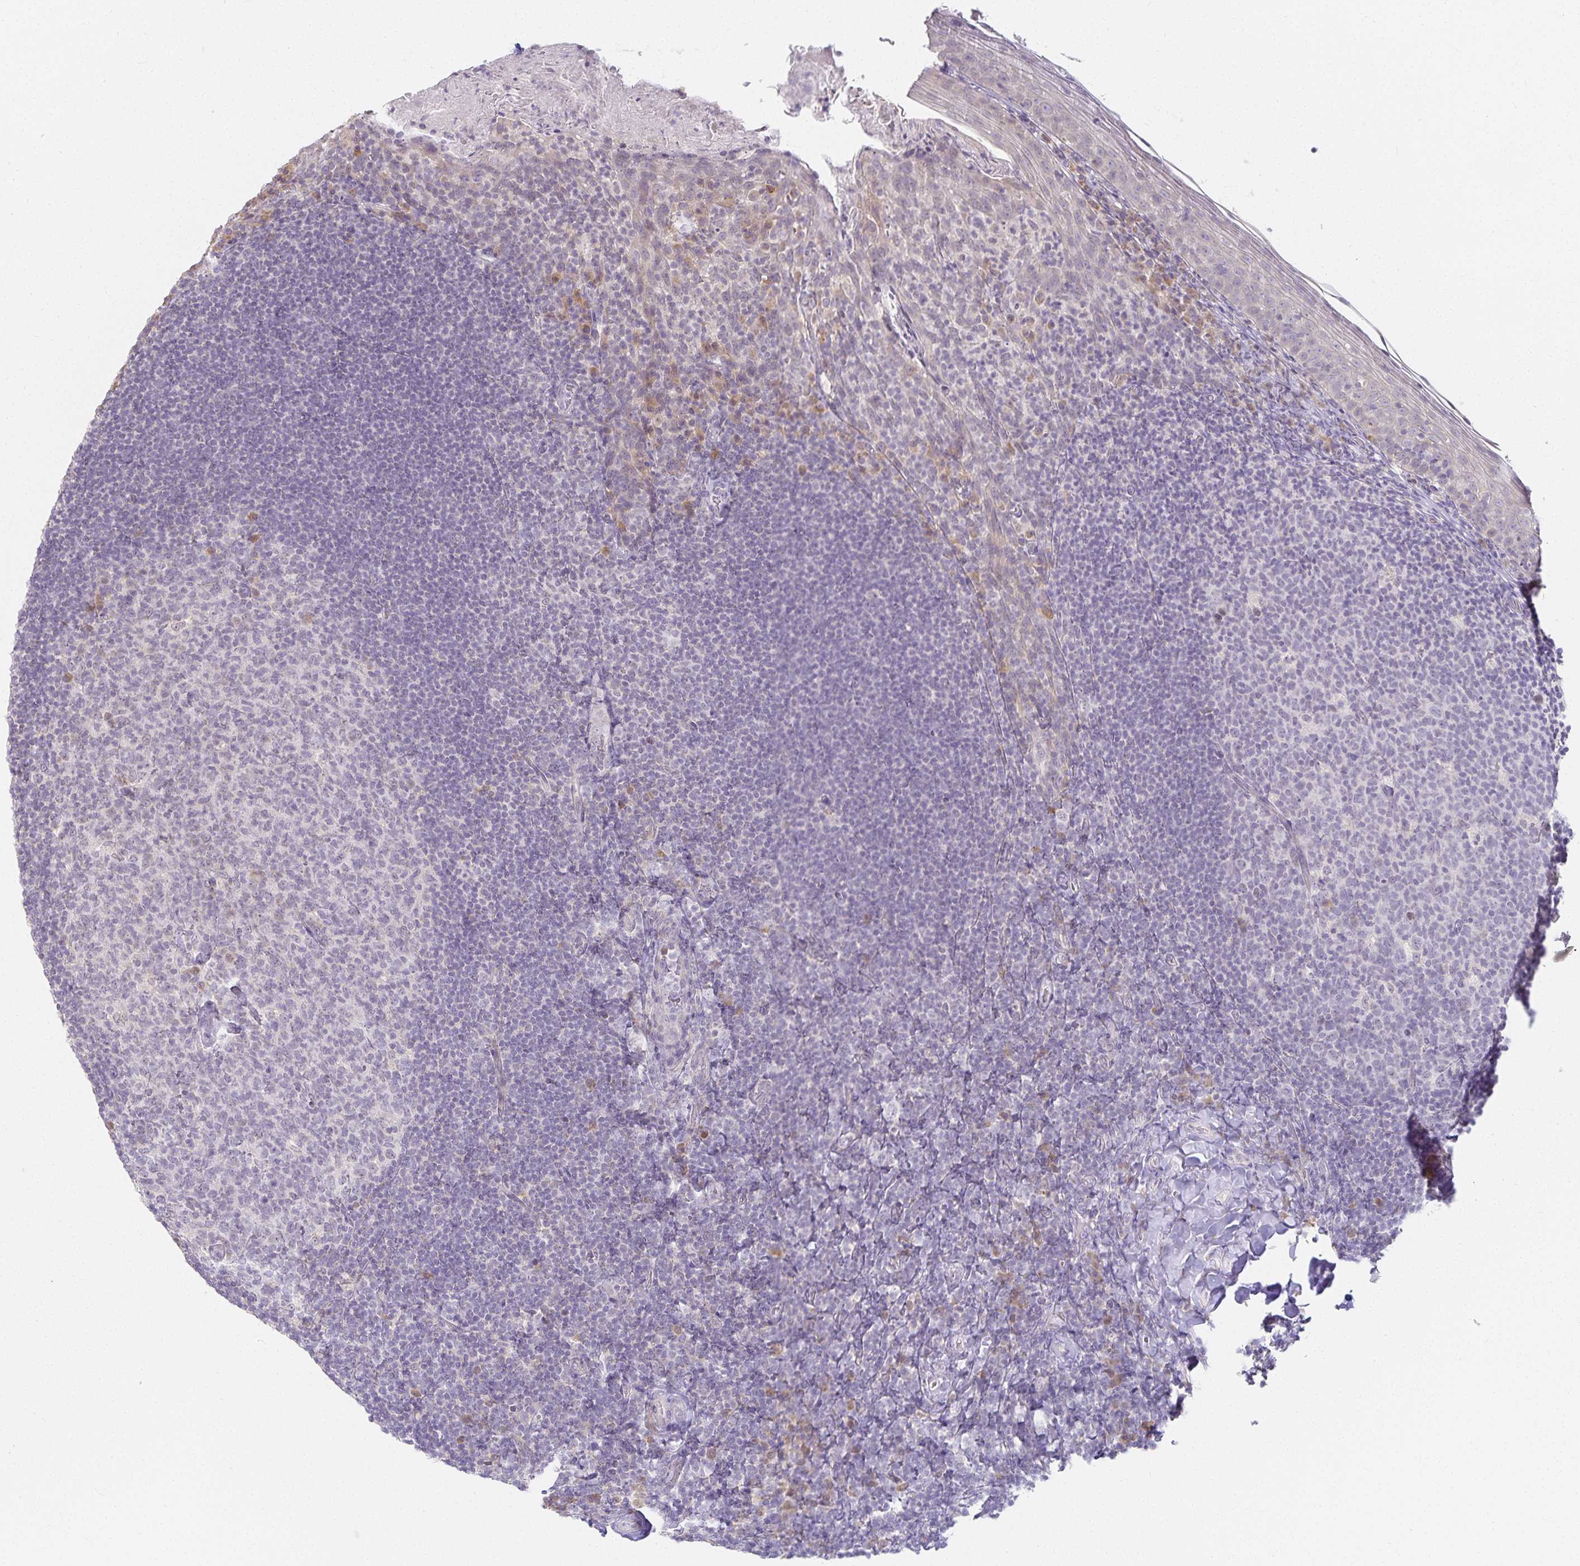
{"staining": {"intensity": "negative", "quantity": "none", "location": "none"}, "tissue": "tonsil", "cell_type": "Germinal center cells", "image_type": "normal", "snomed": [{"axis": "morphology", "description": "Normal tissue, NOS"}, {"axis": "topography", "description": "Tonsil"}], "caption": "Image shows no significant protein positivity in germinal center cells of normal tonsil.", "gene": "GP2", "patient": {"sex": "female", "age": 10}}